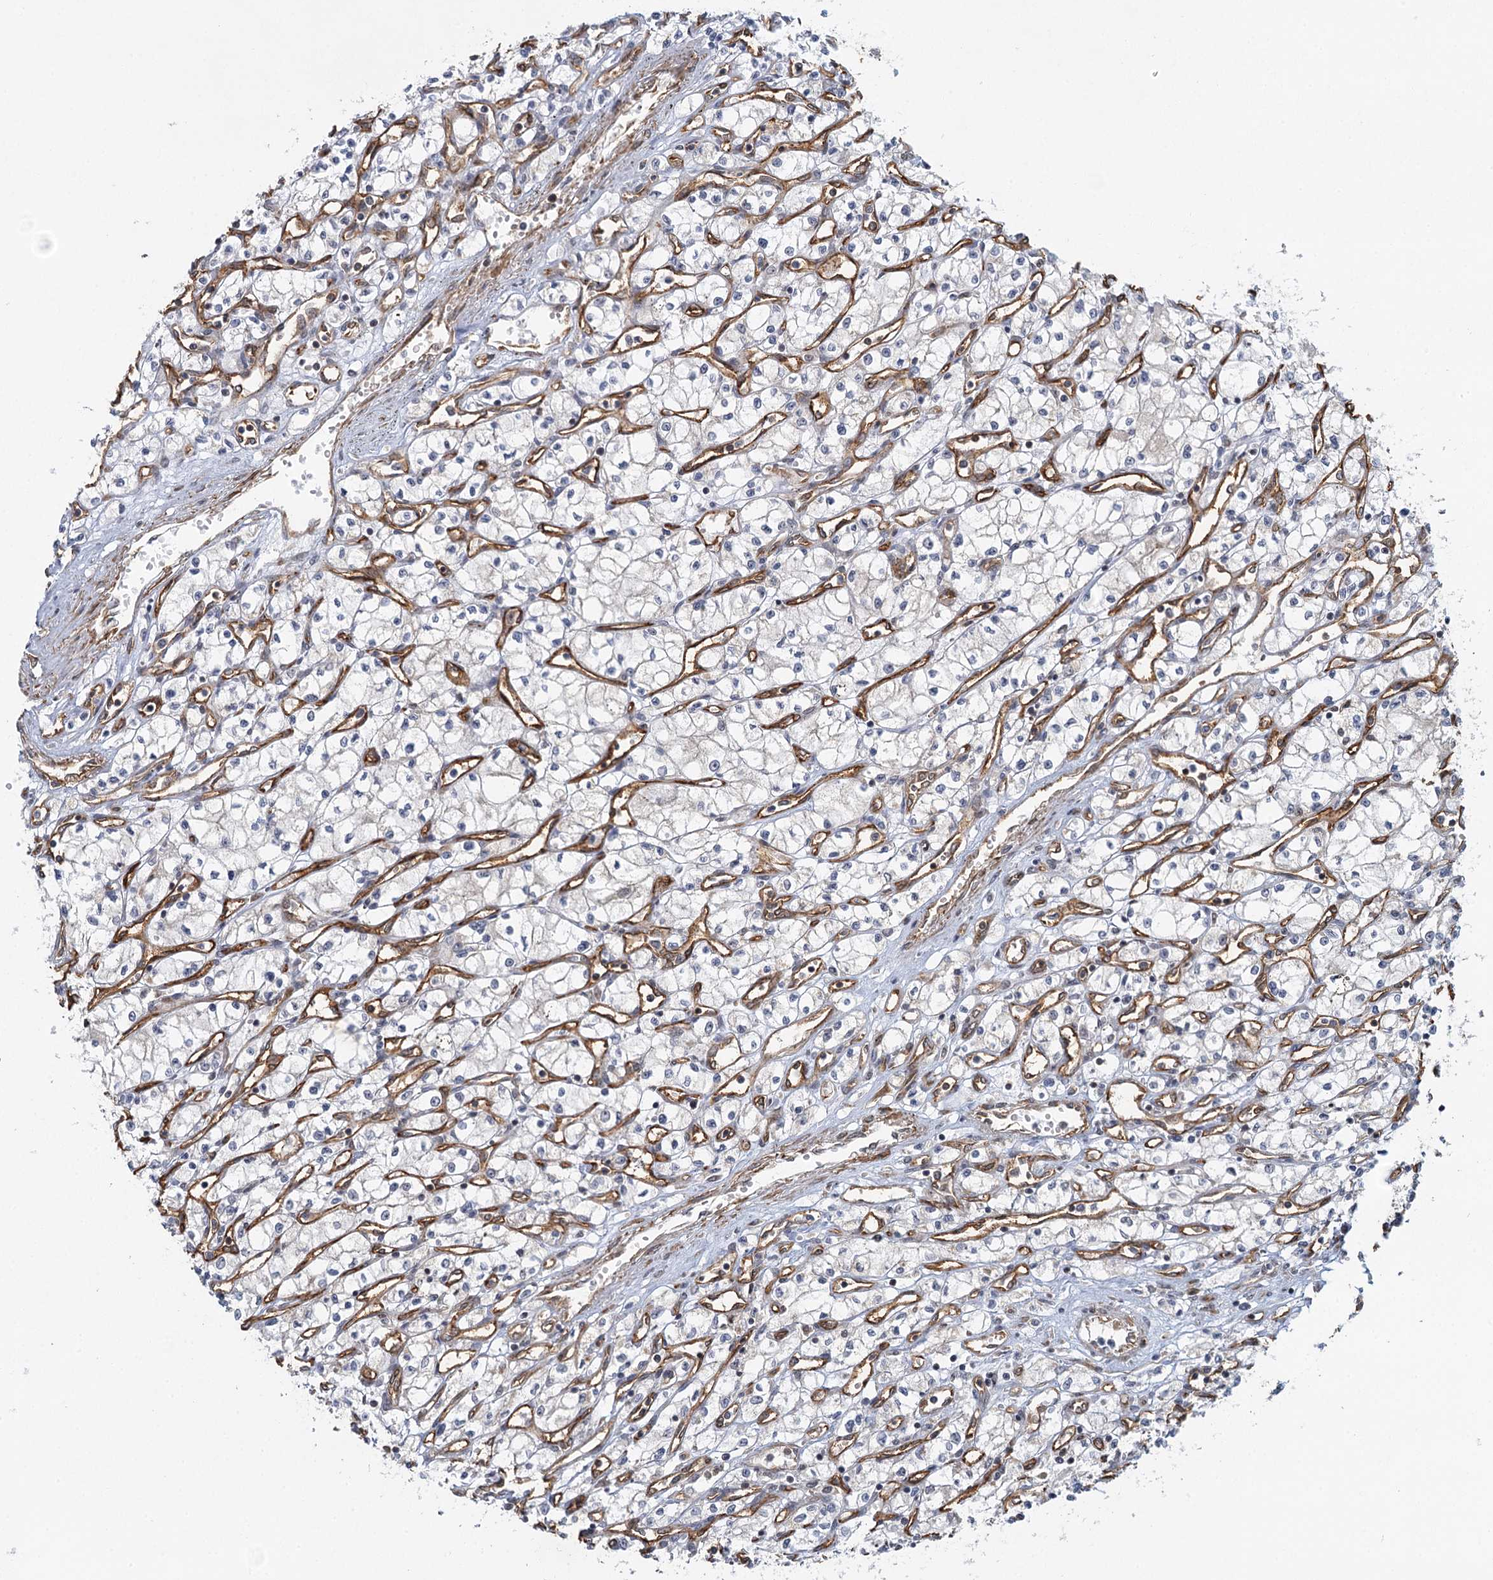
{"staining": {"intensity": "negative", "quantity": "none", "location": "none"}, "tissue": "renal cancer", "cell_type": "Tumor cells", "image_type": "cancer", "snomed": [{"axis": "morphology", "description": "Adenocarcinoma, NOS"}, {"axis": "topography", "description": "Kidney"}], "caption": "The IHC image has no significant expression in tumor cells of adenocarcinoma (renal) tissue. (Stains: DAB (3,3'-diaminobenzidine) immunohistochemistry (IHC) with hematoxylin counter stain, Microscopy: brightfield microscopy at high magnification).", "gene": "GPATCH11", "patient": {"sex": "male", "age": 59}}